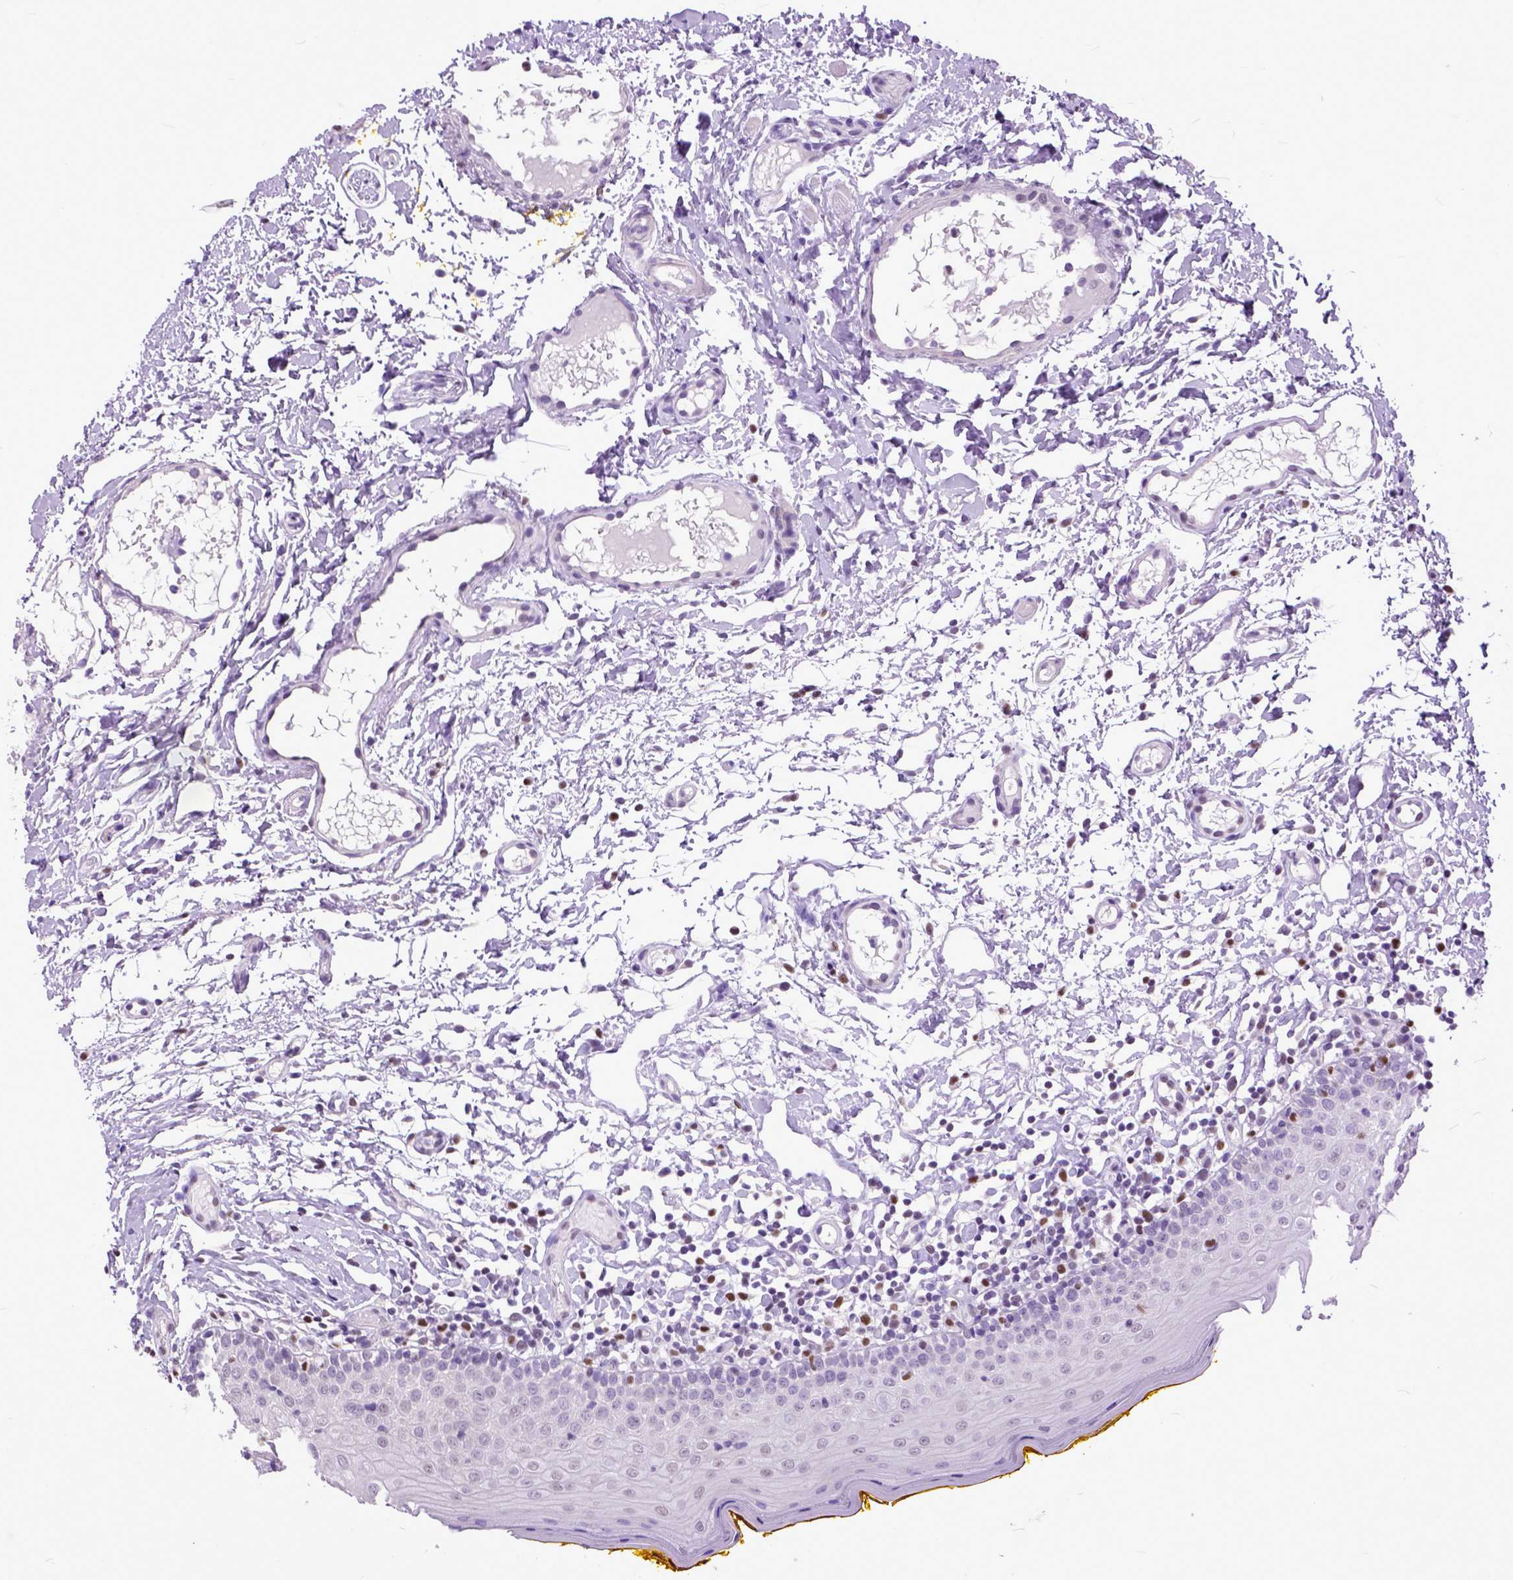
{"staining": {"intensity": "negative", "quantity": "none", "location": "none"}, "tissue": "oral mucosa", "cell_type": "Squamous epithelial cells", "image_type": "normal", "snomed": [{"axis": "morphology", "description": "Normal tissue, NOS"}, {"axis": "topography", "description": "Oral tissue"}, {"axis": "topography", "description": "Tounge, NOS"}], "caption": "The IHC image has no significant positivity in squamous epithelial cells of oral mucosa.", "gene": "CRB1", "patient": {"sex": "female", "age": 58}}